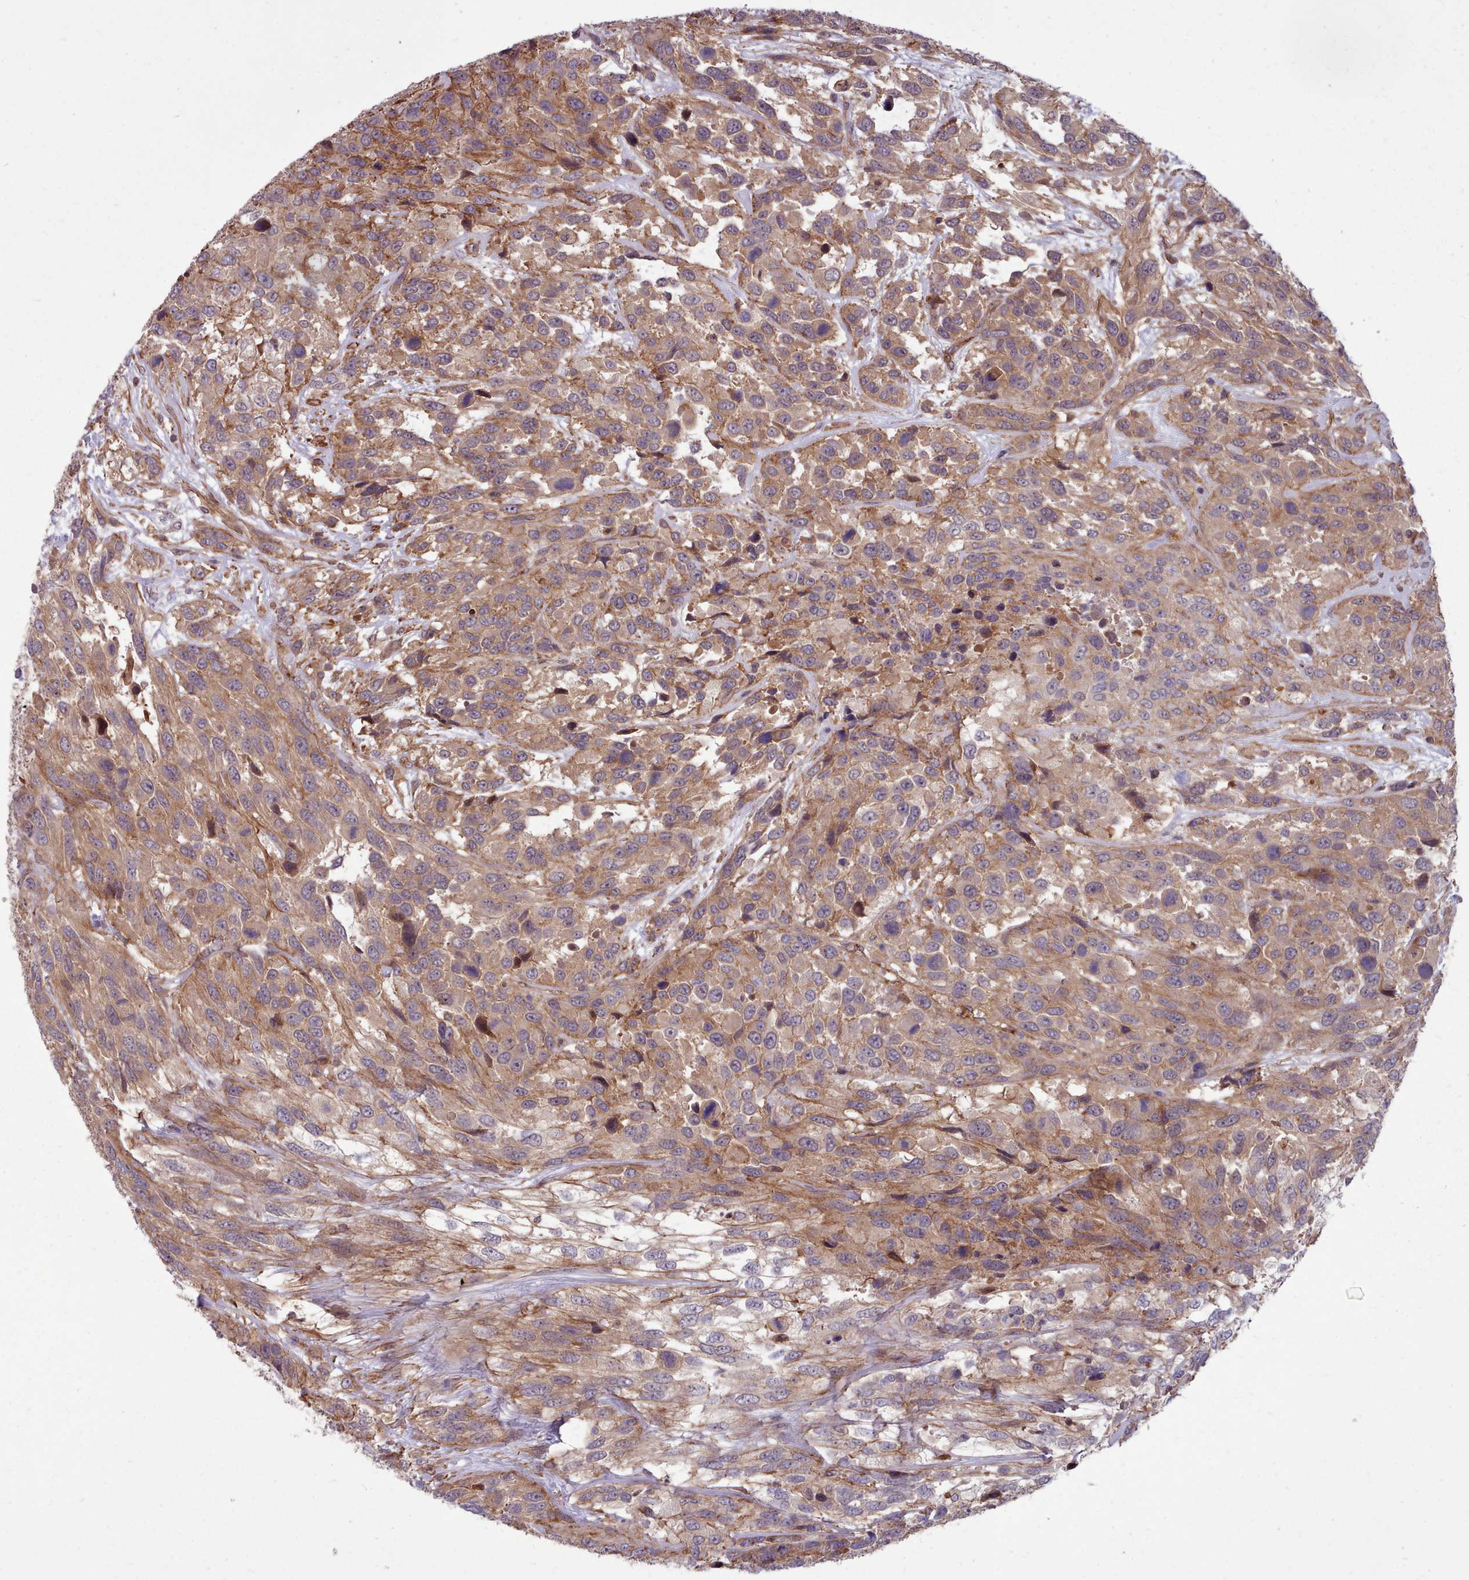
{"staining": {"intensity": "moderate", "quantity": ">75%", "location": "cytoplasmic/membranous"}, "tissue": "urothelial cancer", "cell_type": "Tumor cells", "image_type": "cancer", "snomed": [{"axis": "morphology", "description": "Urothelial carcinoma, High grade"}, {"axis": "topography", "description": "Urinary bladder"}], "caption": "A micrograph of human urothelial cancer stained for a protein reveals moderate cytoplasmic/membranous brown staining in tumor cells. Using DAB (brown) and hematoxylin (blue) stains, captured at high magnification using brightfield microscopy.", "gene": "STUB1", "patient": {"sex": "female", "age": 70}}